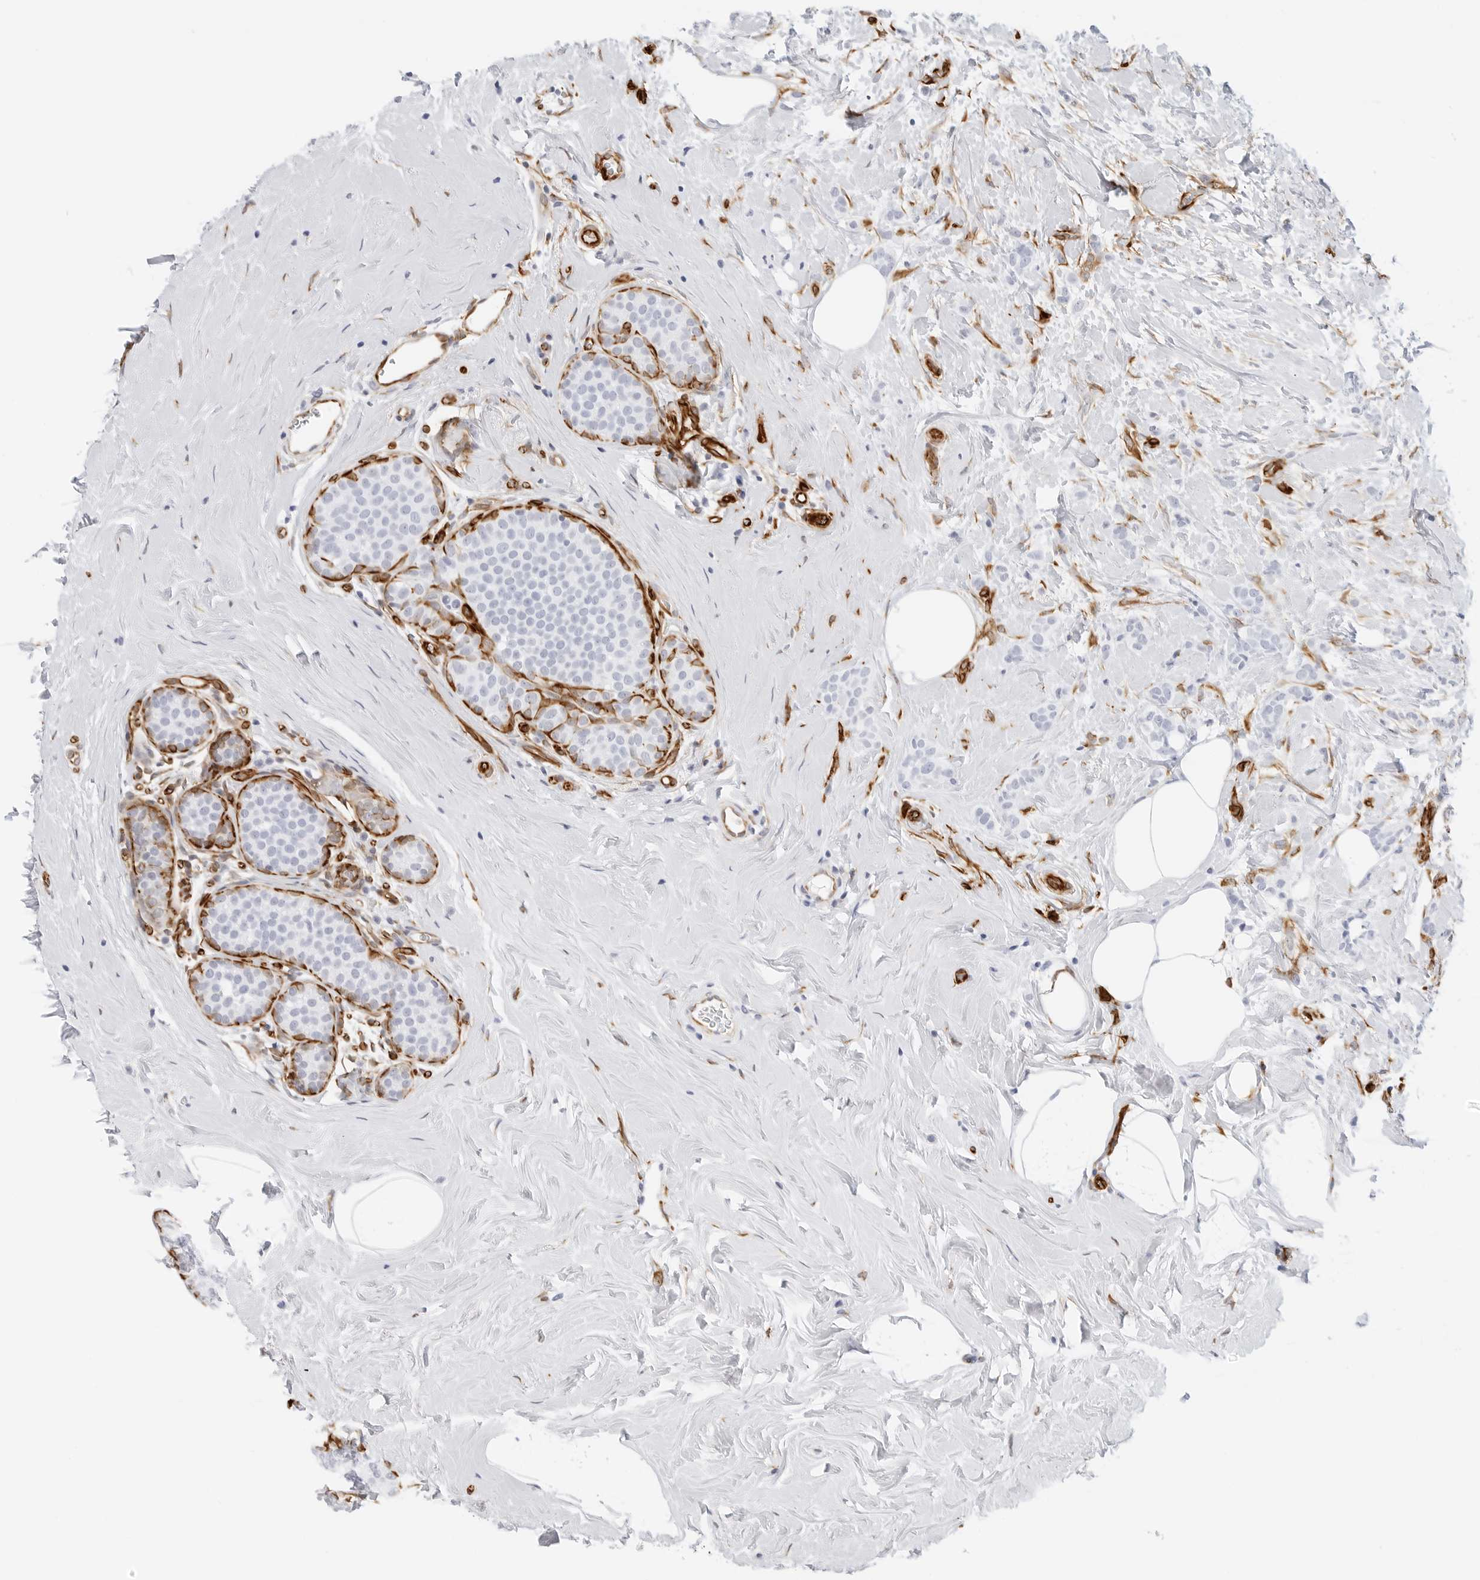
{"staining": {"intensity": "negative", "quantity": "none", "location": "none"}, "tissue": "breast cancer", "cell_type": "Tumor cells", "image_type": "cancer", "snomed": [{"axis": "morphology", "description": "Lobular carcinoma, in situ"}, {"axis": "morphology", "description": "Lobular carcinoma"}, {"axis": "topography", "description": "Breast"}], "caption": "IHC of human breast cancer (lobular carcinoma in situ) demonstrates no expression in tumor cells.", "gene": "NES", "patient": {"sex": "female", "age": 41}}